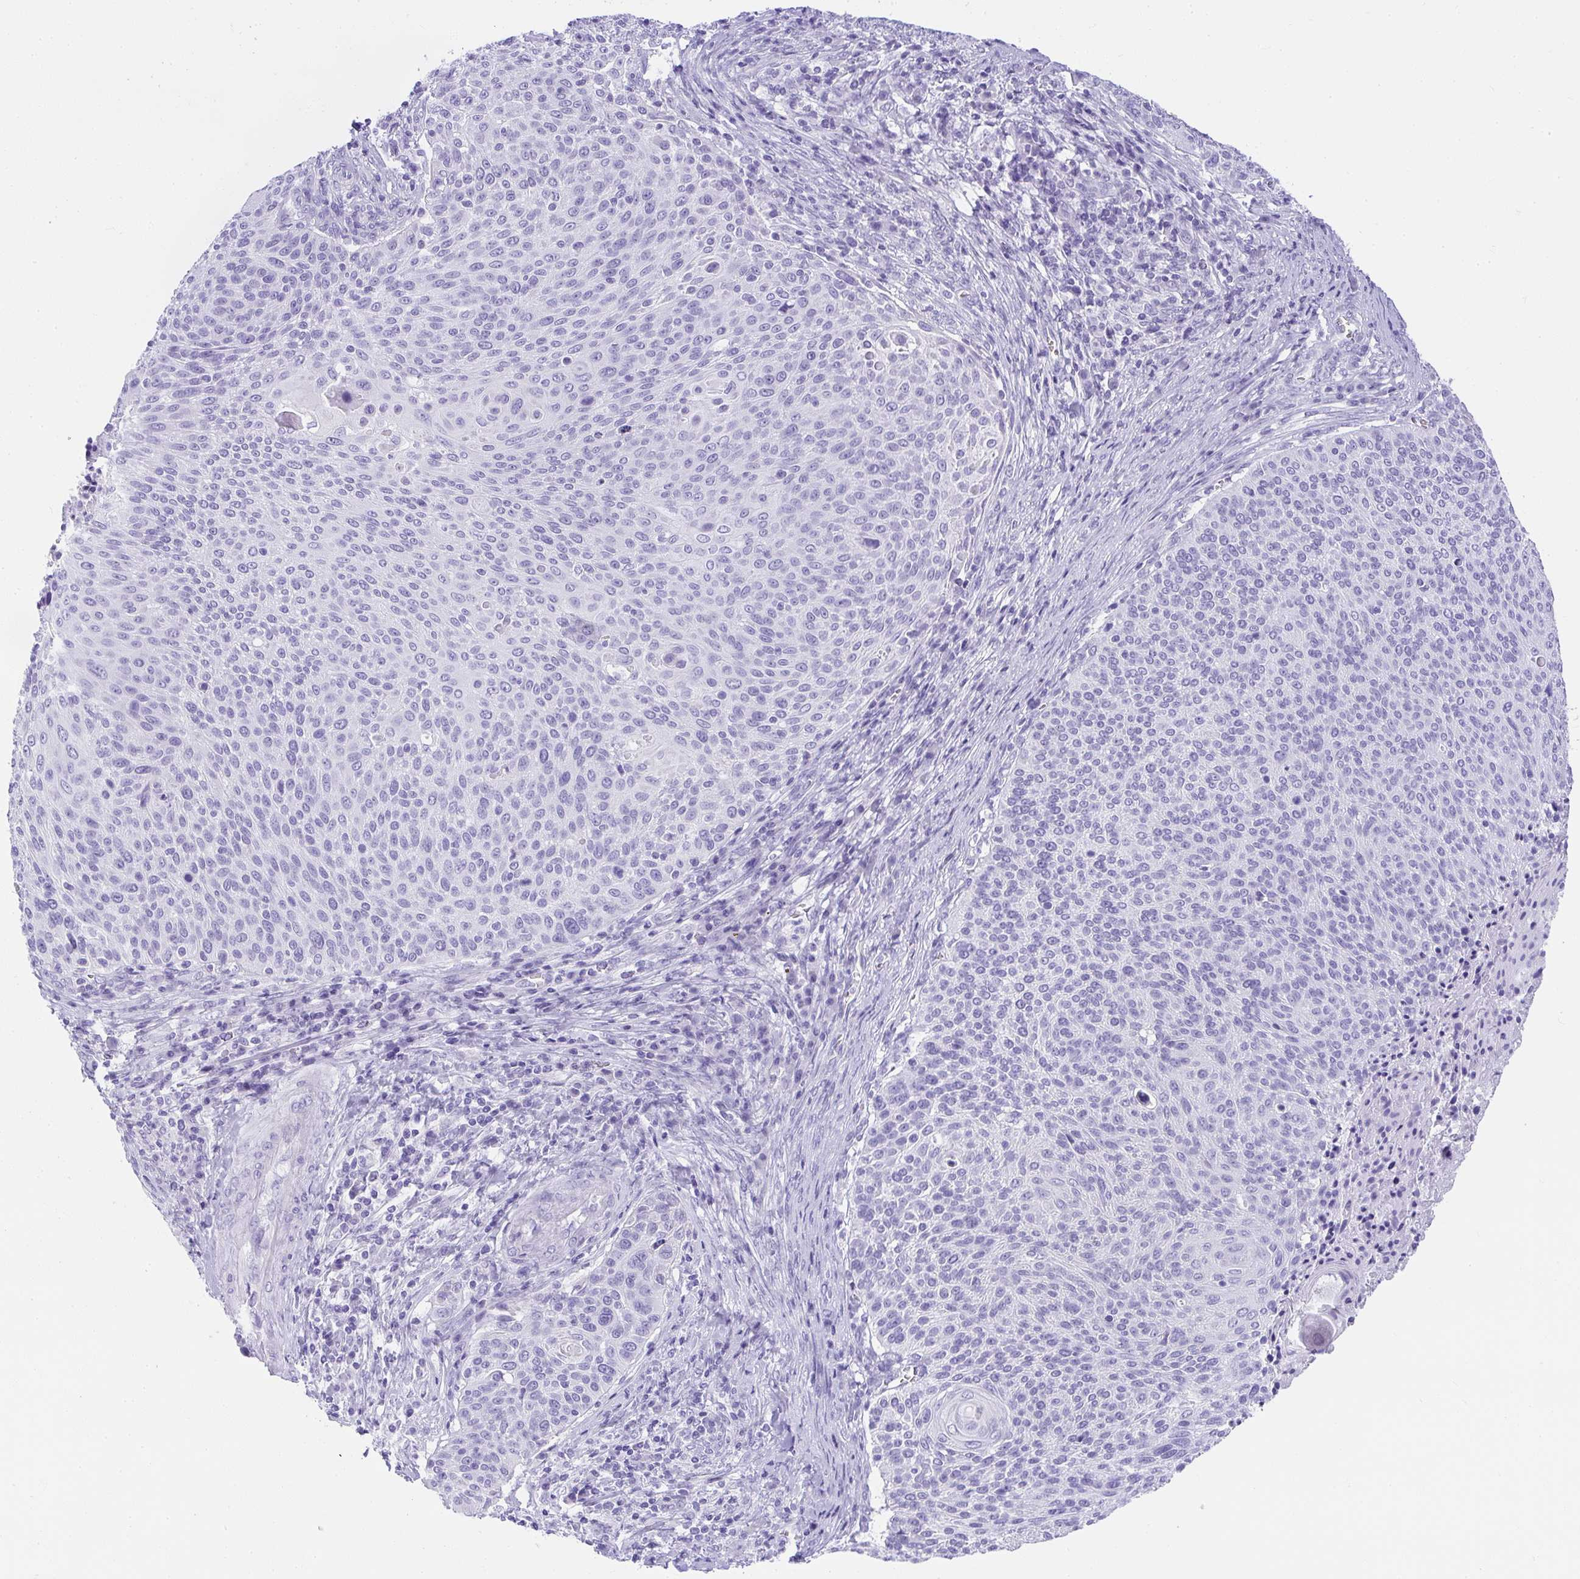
{"staining": {"intensity": "negative", "quantity": "none", "location": "none"}, "tissue": "cervical cancer", "cell_type": "Tumor cells", "image_type": "cancer", "snomed": [{"axis": "morphology", "description": "Squamous cell carcinoma, NOS"}, {"axis": "topography", "description": "Cervix"}], "caption": "Cervical cancer was stained to show a protein in brown. There is no significant expression in tumor cells.", "gene": "AVIL", "patient": {"sex": "female", "age": 31}}